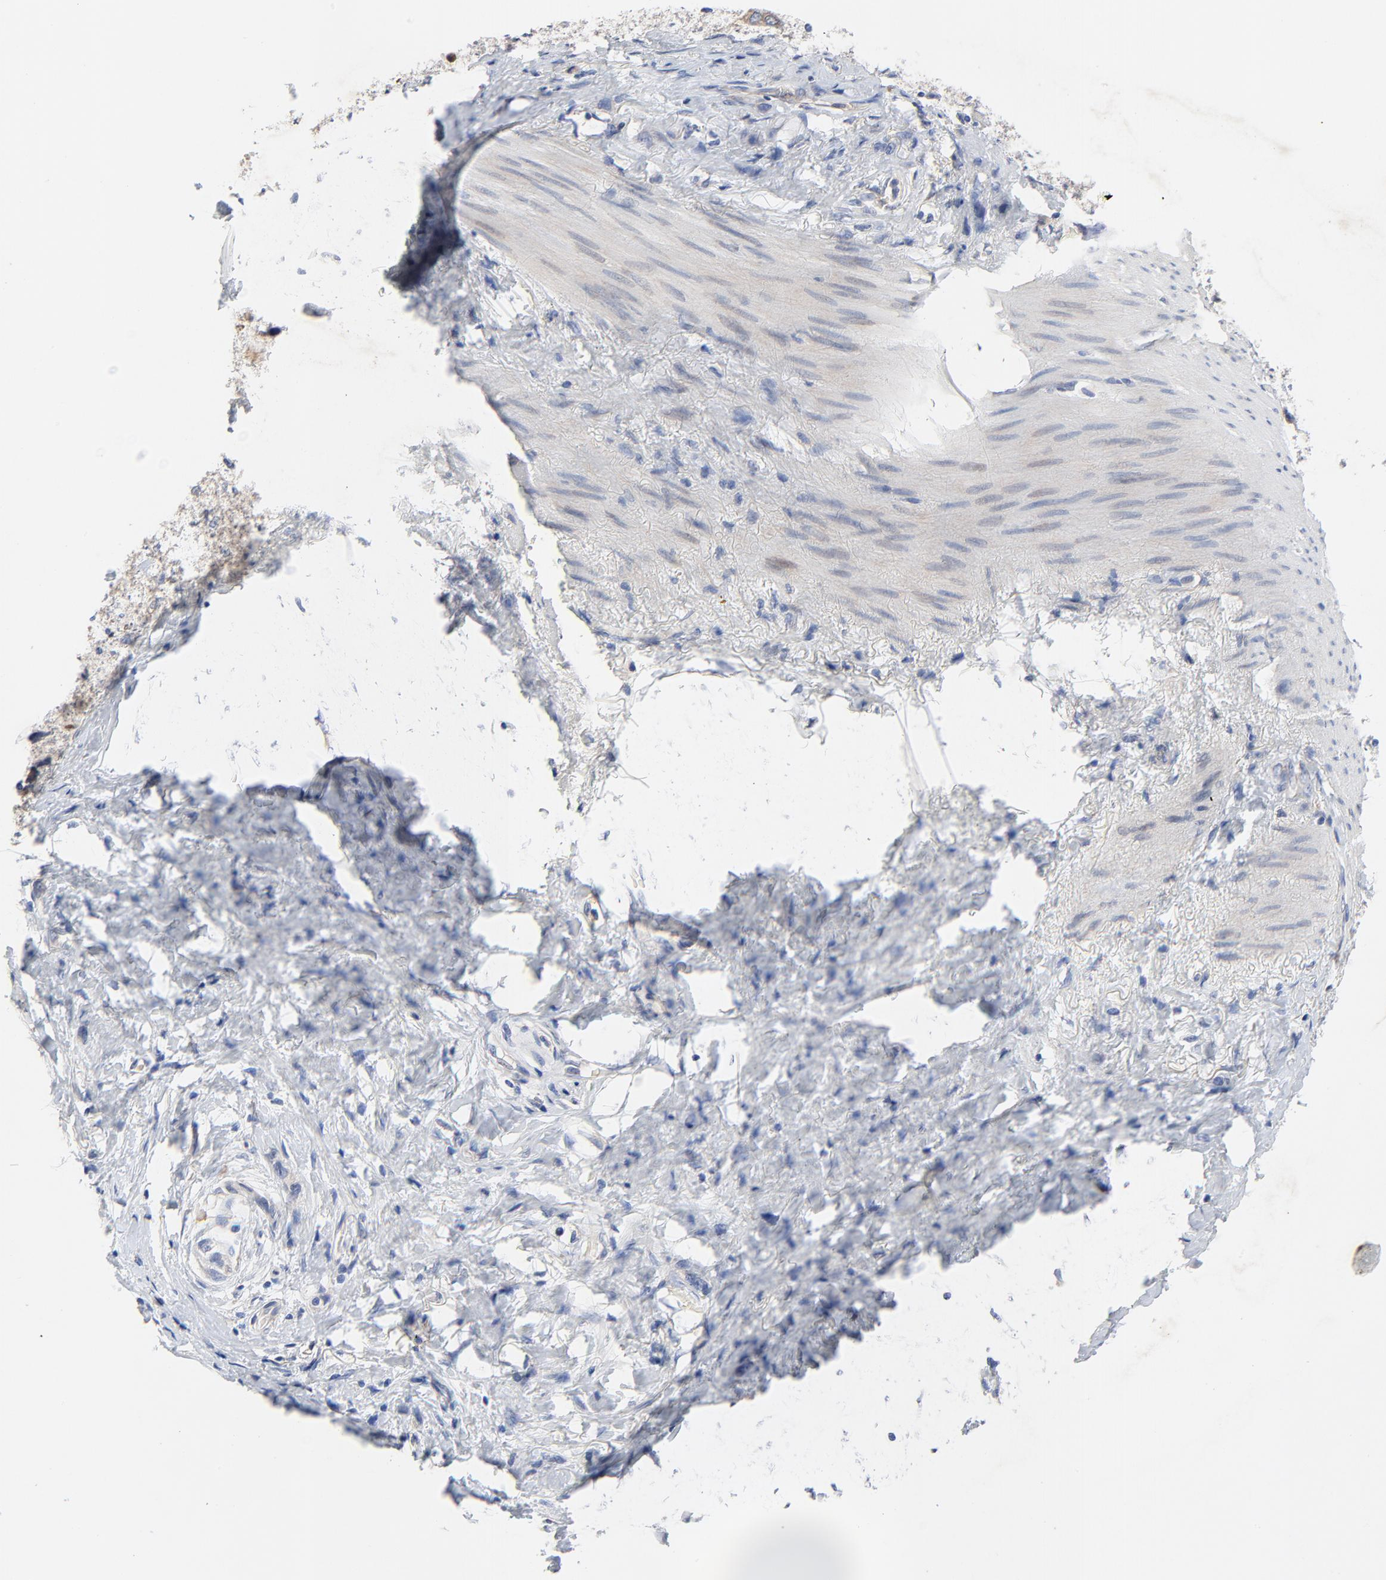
{"staining": {"intensity": "weak", "quantity": "<25%", "location": "cytoplasmic/membranous"}, "tissue": "stomach cancer", "cell_type": "Tumor cells", "image_type": "cancer", "snomed": [{"axis": "morphology", "description": "Normal tissue, NOS"}, {"axis": "morphology", "description": "Adenocarcinoma, NOS"}, {"axis": "morphology", "description": "Adenocarcinoma, High grade"}, {"axis": "topography", "description": "Stomach, upper"}, {"axis": "topography", "description": "Stomach"}], "caption": "A photomicrograph of stomach adenocarcinoma (high-grade) stained for a protein shows no brown staining in tumor cells.", "gene": "VAV2", "patient": {"sex": "female", "age": 65}}